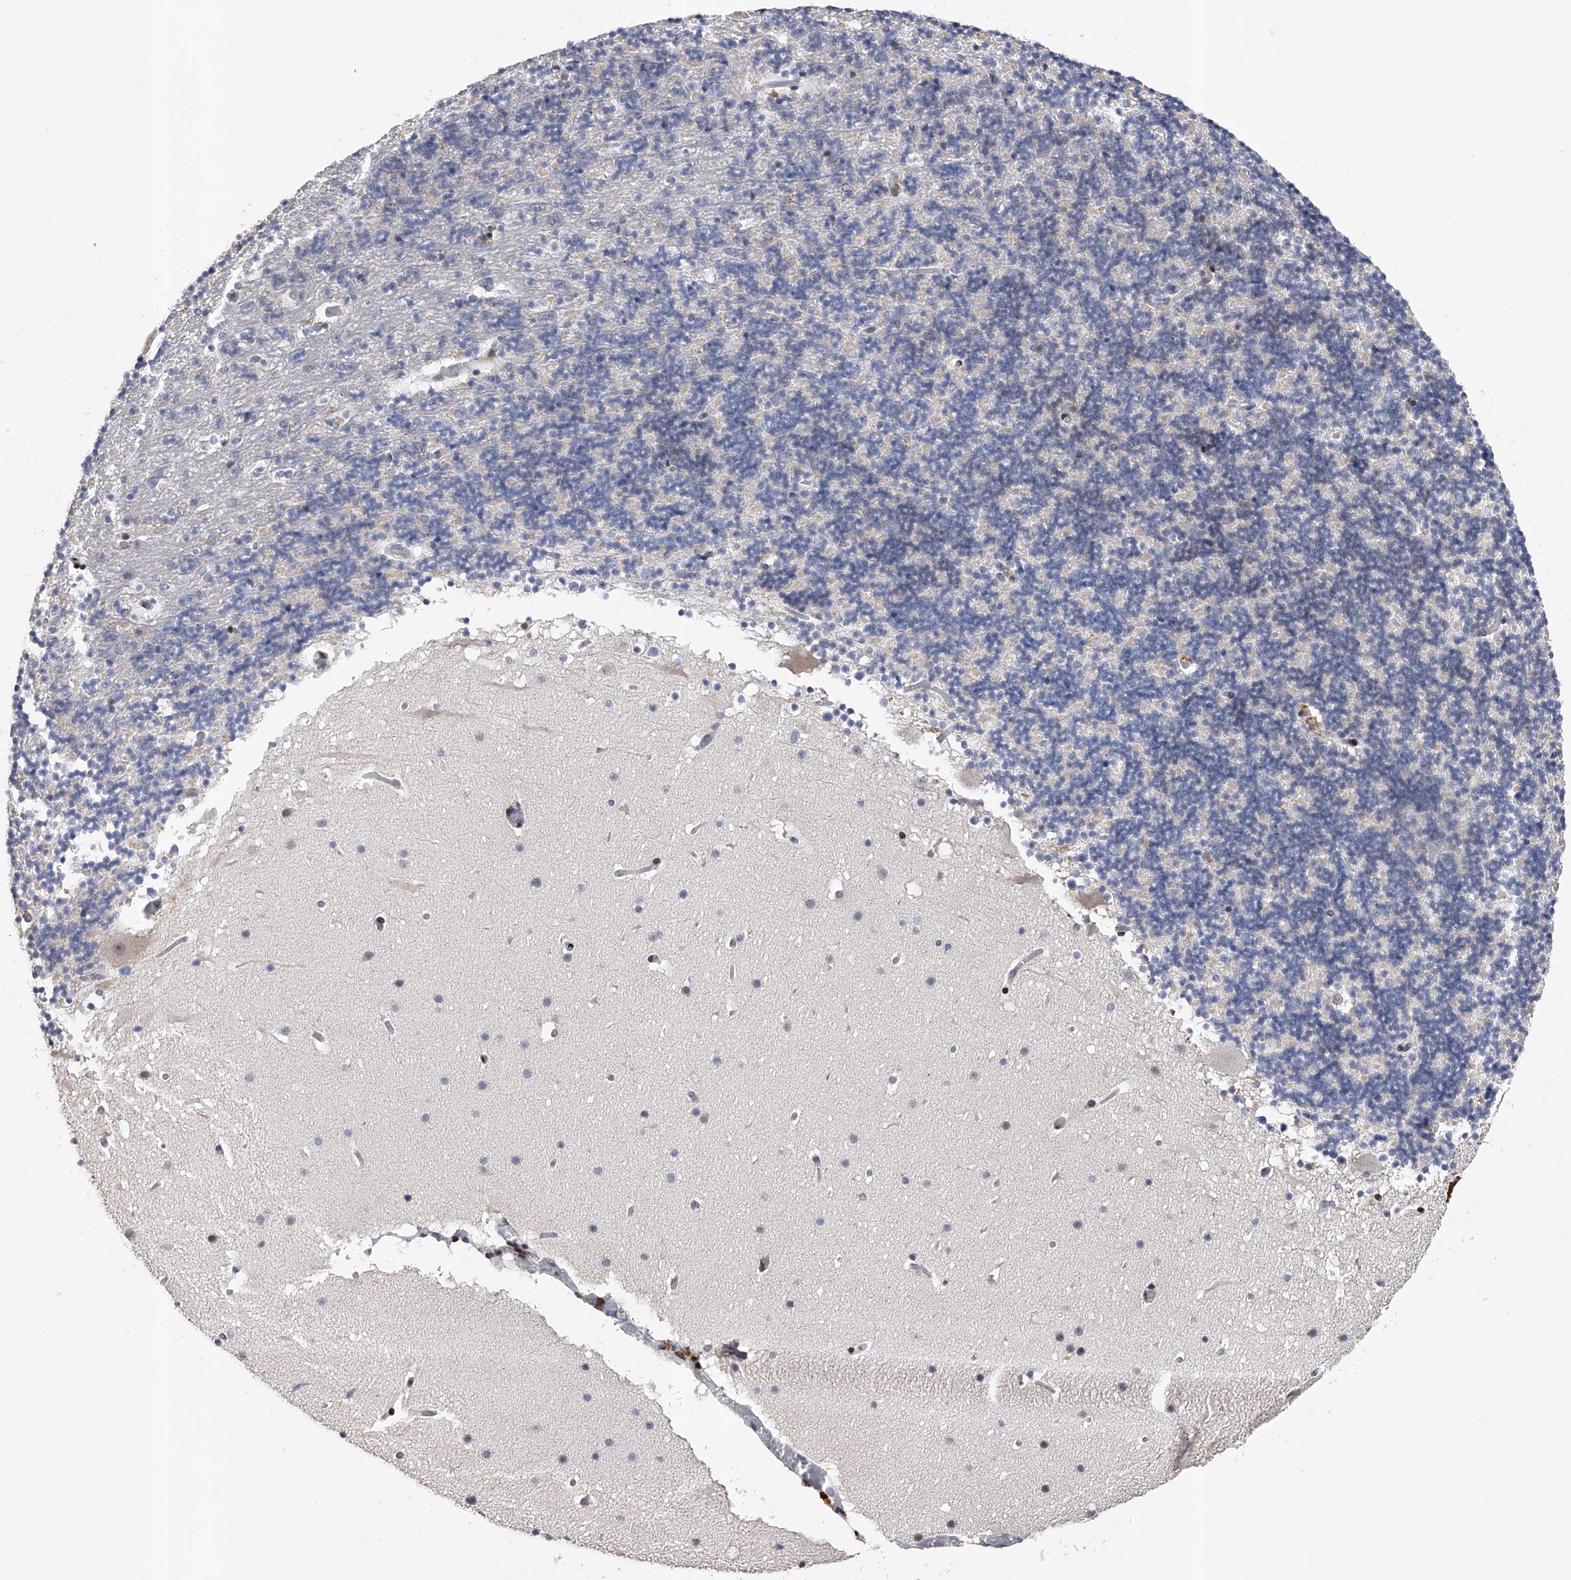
{"staining": {"intensity": "negative", "quantity": "none", "location": "none"}, "tissue": "cerebellum", "cell_type": "Cells in granular layer", "image_type": "normal", "snomed": [{"axis": "morphology", "description": "Normal tissue, NOS"}, {"axis": "topography", "description": "Cerebellum"}], "caption": "High magnification brightfield microscopy of benign cerebellum stained with DAB (3,3'-diaminobenzidine) (brown) and counterstained with hematoxylin (blue): cells in granular layer show no significant staining. Brightfield microscopy of immunohistochemistry (IHC) stained with DAB (brown) and hematoxylin (blue), captured at high magnification.", "gene": "RWDD2A", "patient": {"sex": "male", "age": 57}}